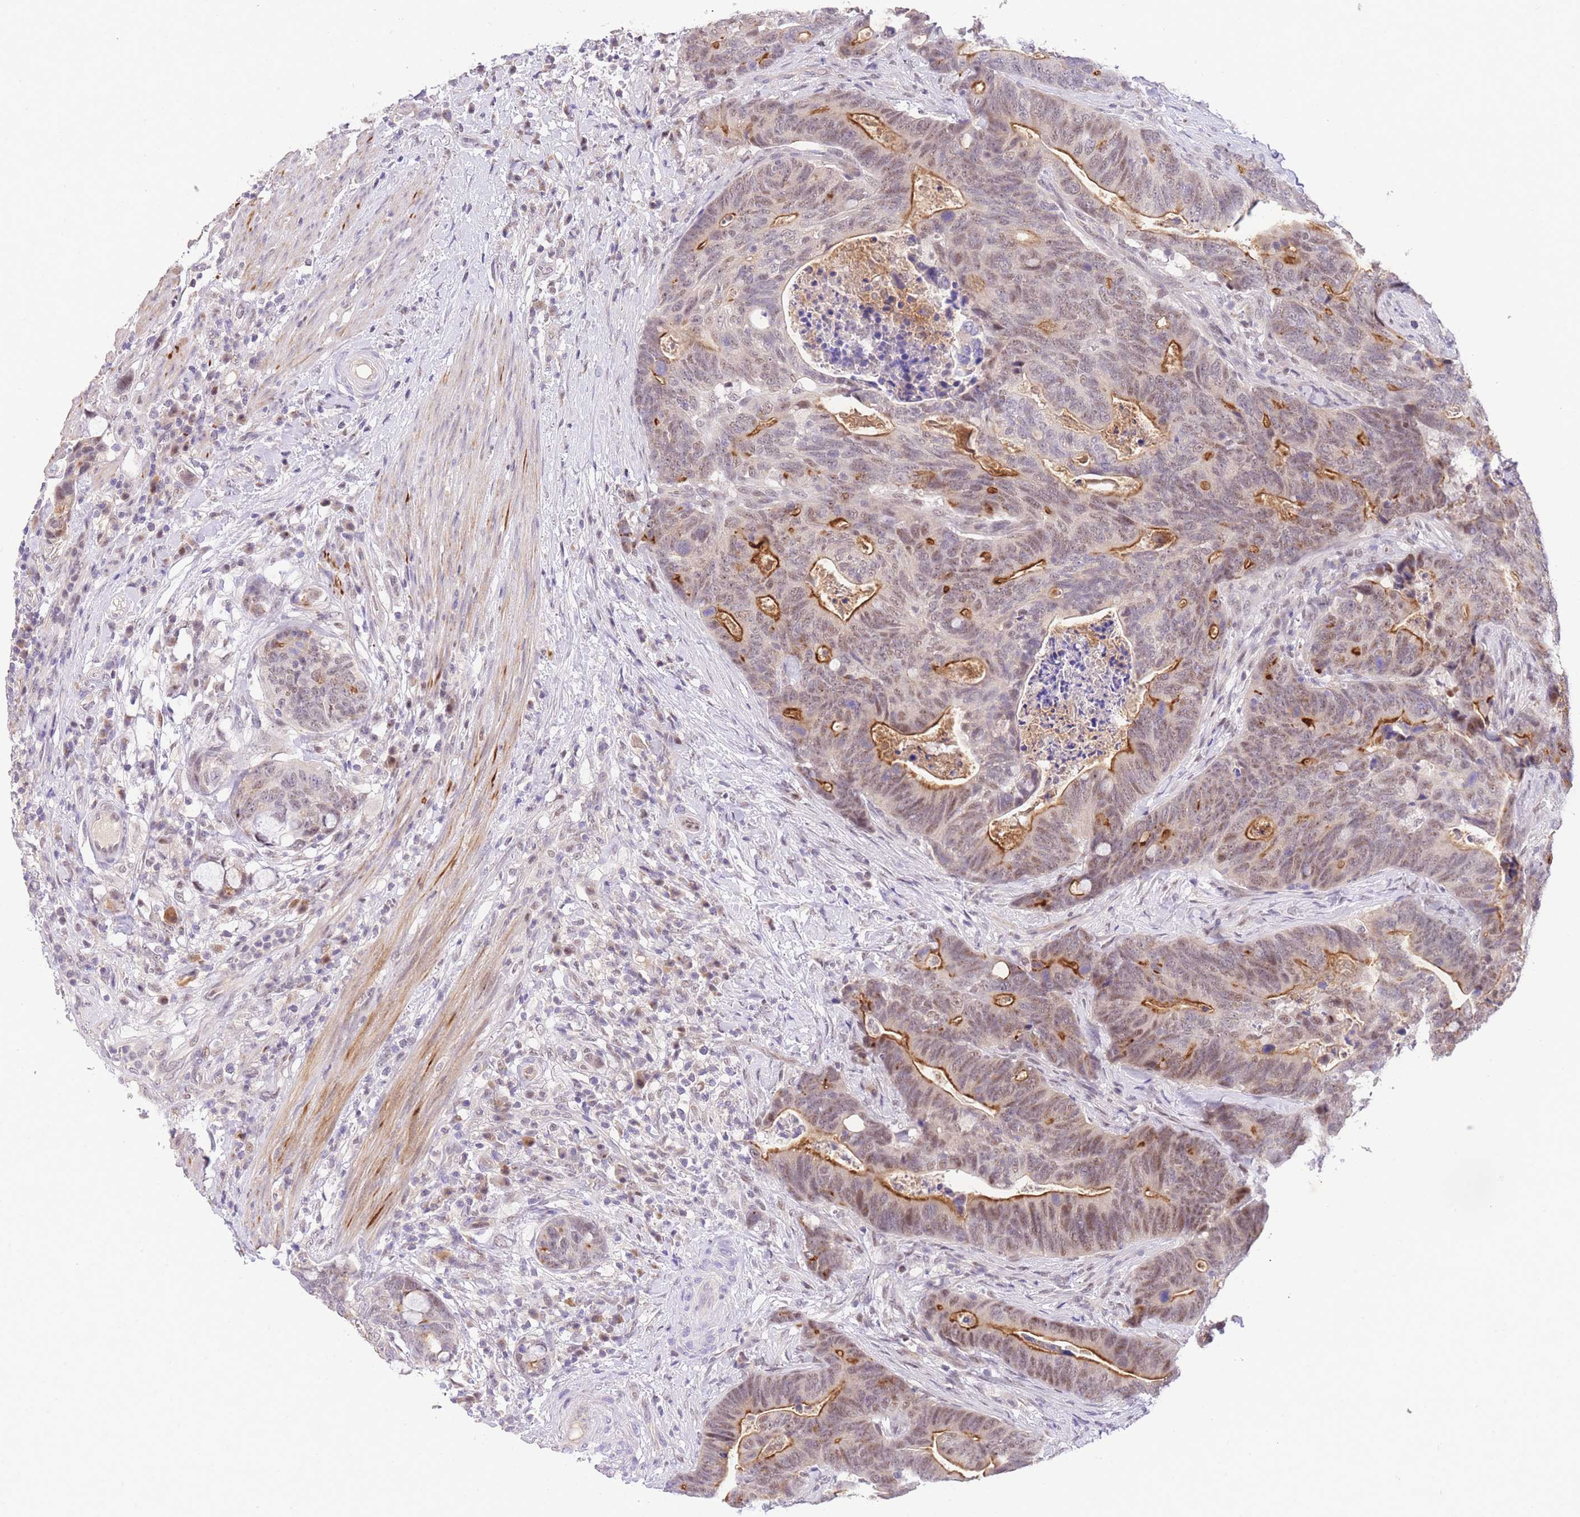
{"staining": {"intensity": "strong", "quantity": "<25%", "location": "cytoplasmic/membranous,nuclear"}, "tissue": "colorectal cancer", "cell_type": "Tumor cells", "image_type": "cancer", "snomed": [{"axis": "morphology", "description": "Adenocarcinoma, NOS"}, {"axis": "topography", "description": "Colon"}], "caption": "Protein analysis of colorectal cancer (adenocarcinoma) tissue demonstrates strong cytoplasmic/membranous and nuclear staining in about <25% of tumor cells.", "gene": "SLC35F2", "patient": {"sex": "female", "age": 82}}